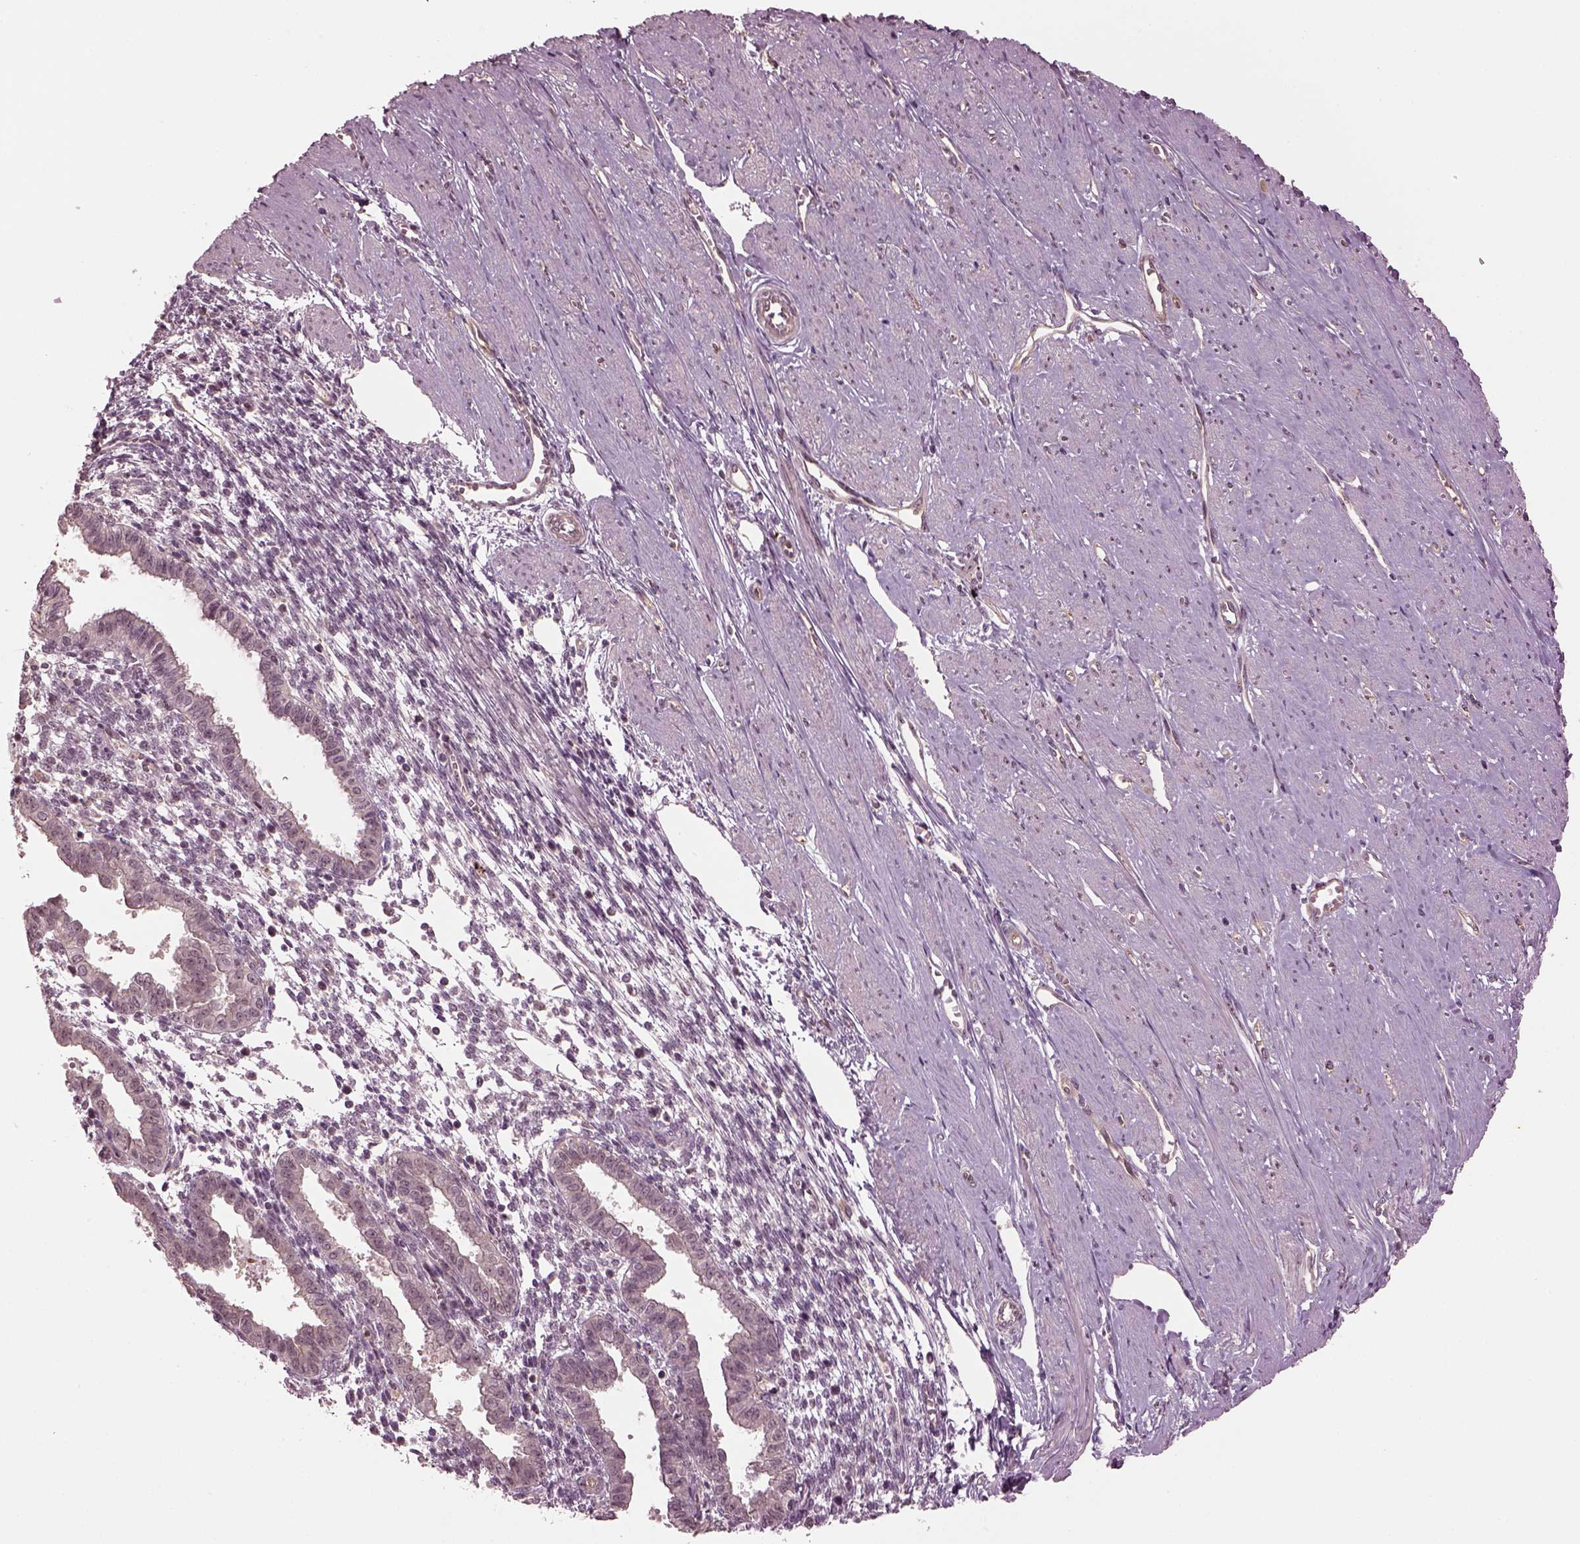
{"staining": {"intensity": "negative", "quantity": "none", "location": "none"}, "tissue": "endometrium", "cell_type": "Cells in endometrial stroma", "image_type": "normal", "snomed": [{"axis": "morphology", "description": "Normal tissue, NOS"}, {"axis": "topography", "description": "Endometrium"}], "caption": "Micrograph shows no significant protein positivity in cells in endometrial stroma of benign endometrium.", "gene": "GNRH1", "patient": {"sex": "female", "age": 37}}